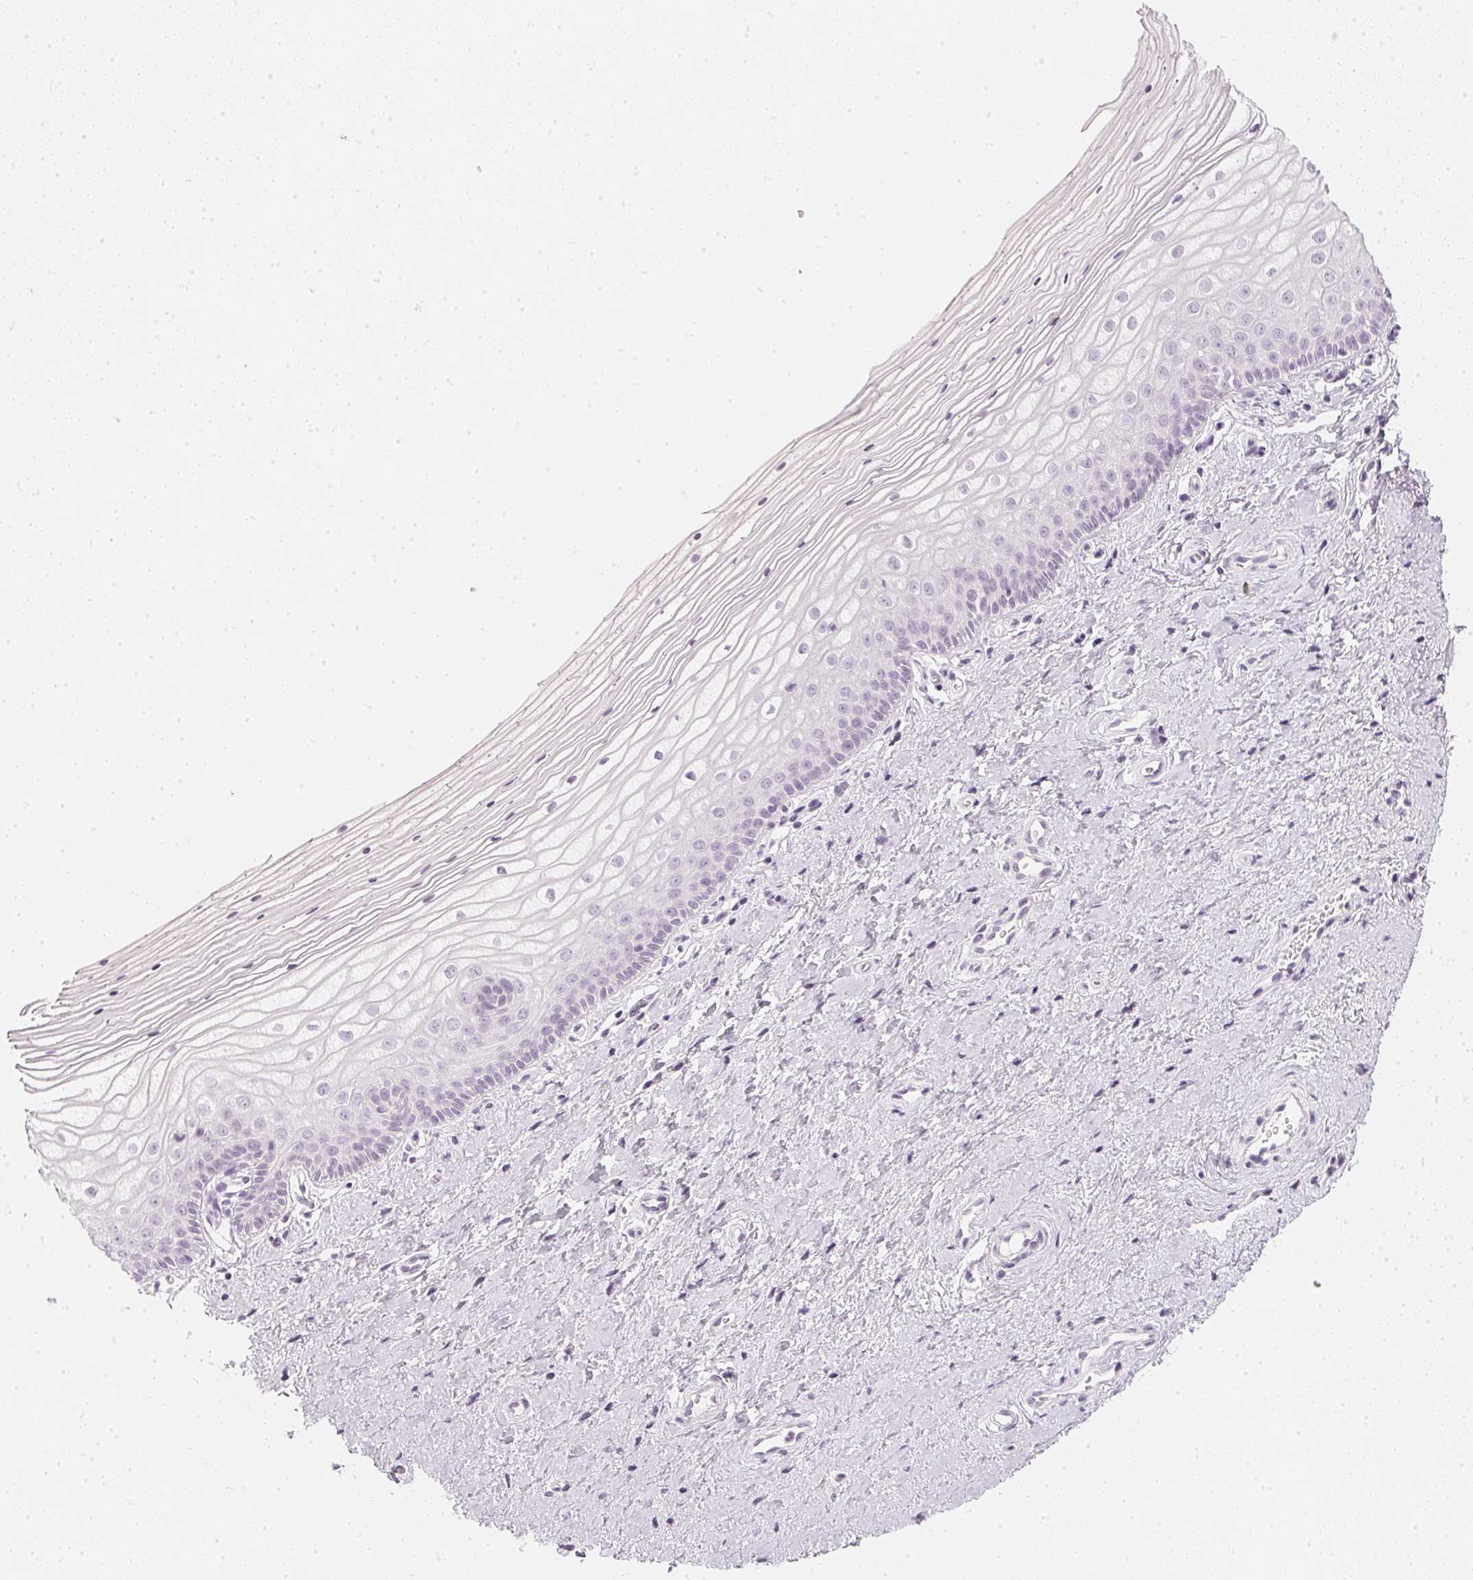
{"staining": {"intensity": "negative", "quantity": "none", "location": "none"}, "tissue": "vagina", "cell_type": "Squamous epithelial cells", "image_type": "normal", "snomed": [{"axis": "morphology", "description": "Normal tissue, NOS"}, {"axis": "topography", "description": "Vagina"}], "caption": "Vagina stained for a protein using IHC shows no positivity squamous epithelial cells.", "gene": "CHST4", "patient": {"sex": "female", "age": 39}}